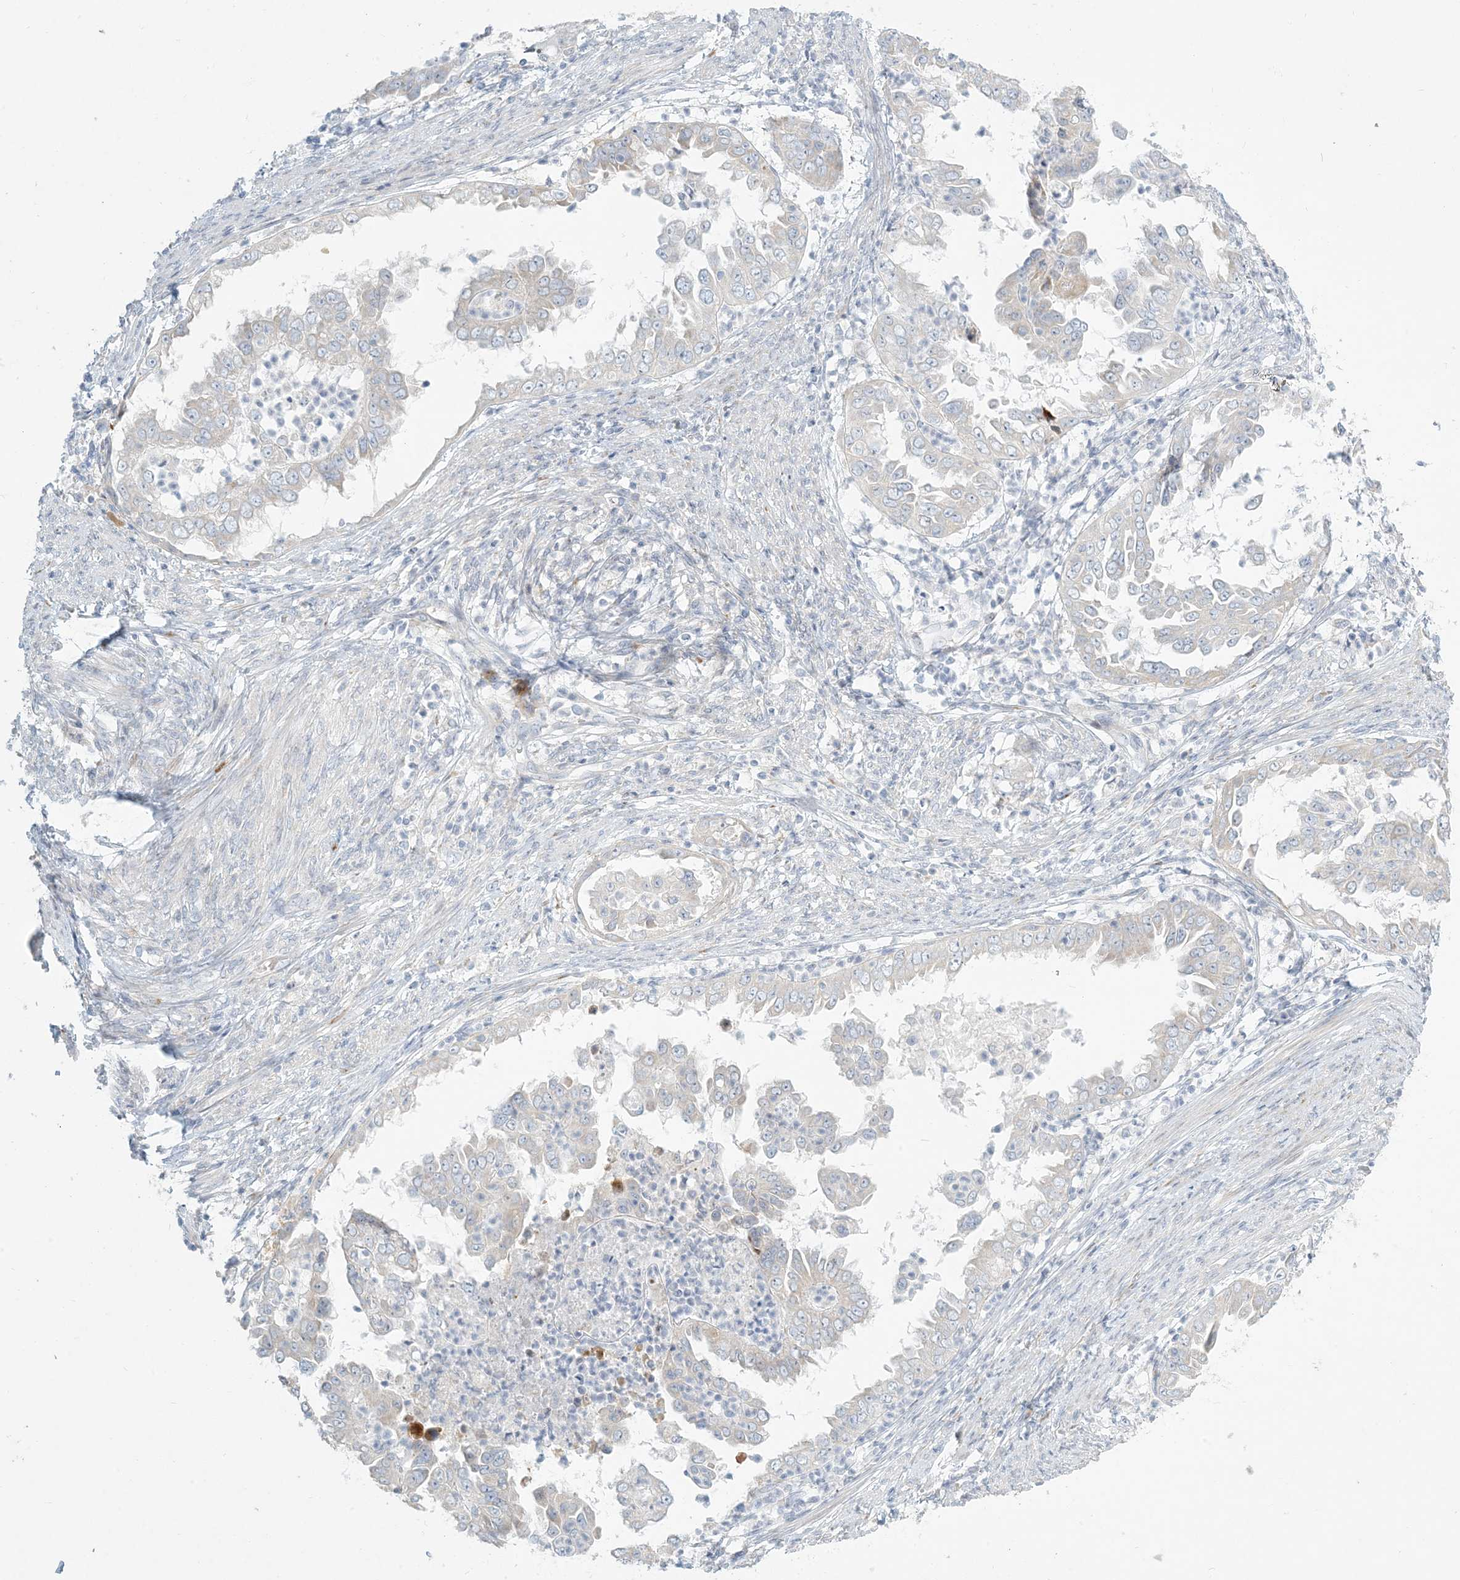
{"staining": {"intensity": "negative", "quantity": "none", "location": "none"}, "tissue": "endometrial cancer", "cell_type": "Tumor cells", "image_type": "cancer", "snomed": [{"axis": "morphology", "description": "Adenocarcinoma, NOS"}, {"axis": "topography", "description": "Endometrium"}], "caption": "Immunohistochemical staining of human endometrial adenocarcinoma displays no significant positivity in tumor cells. (DAB immunohistochemistry visualized using brightfield microscopy, high magnification).", "gene": "ZNF385D", "patient": {"sex": "female", "age": 85}}